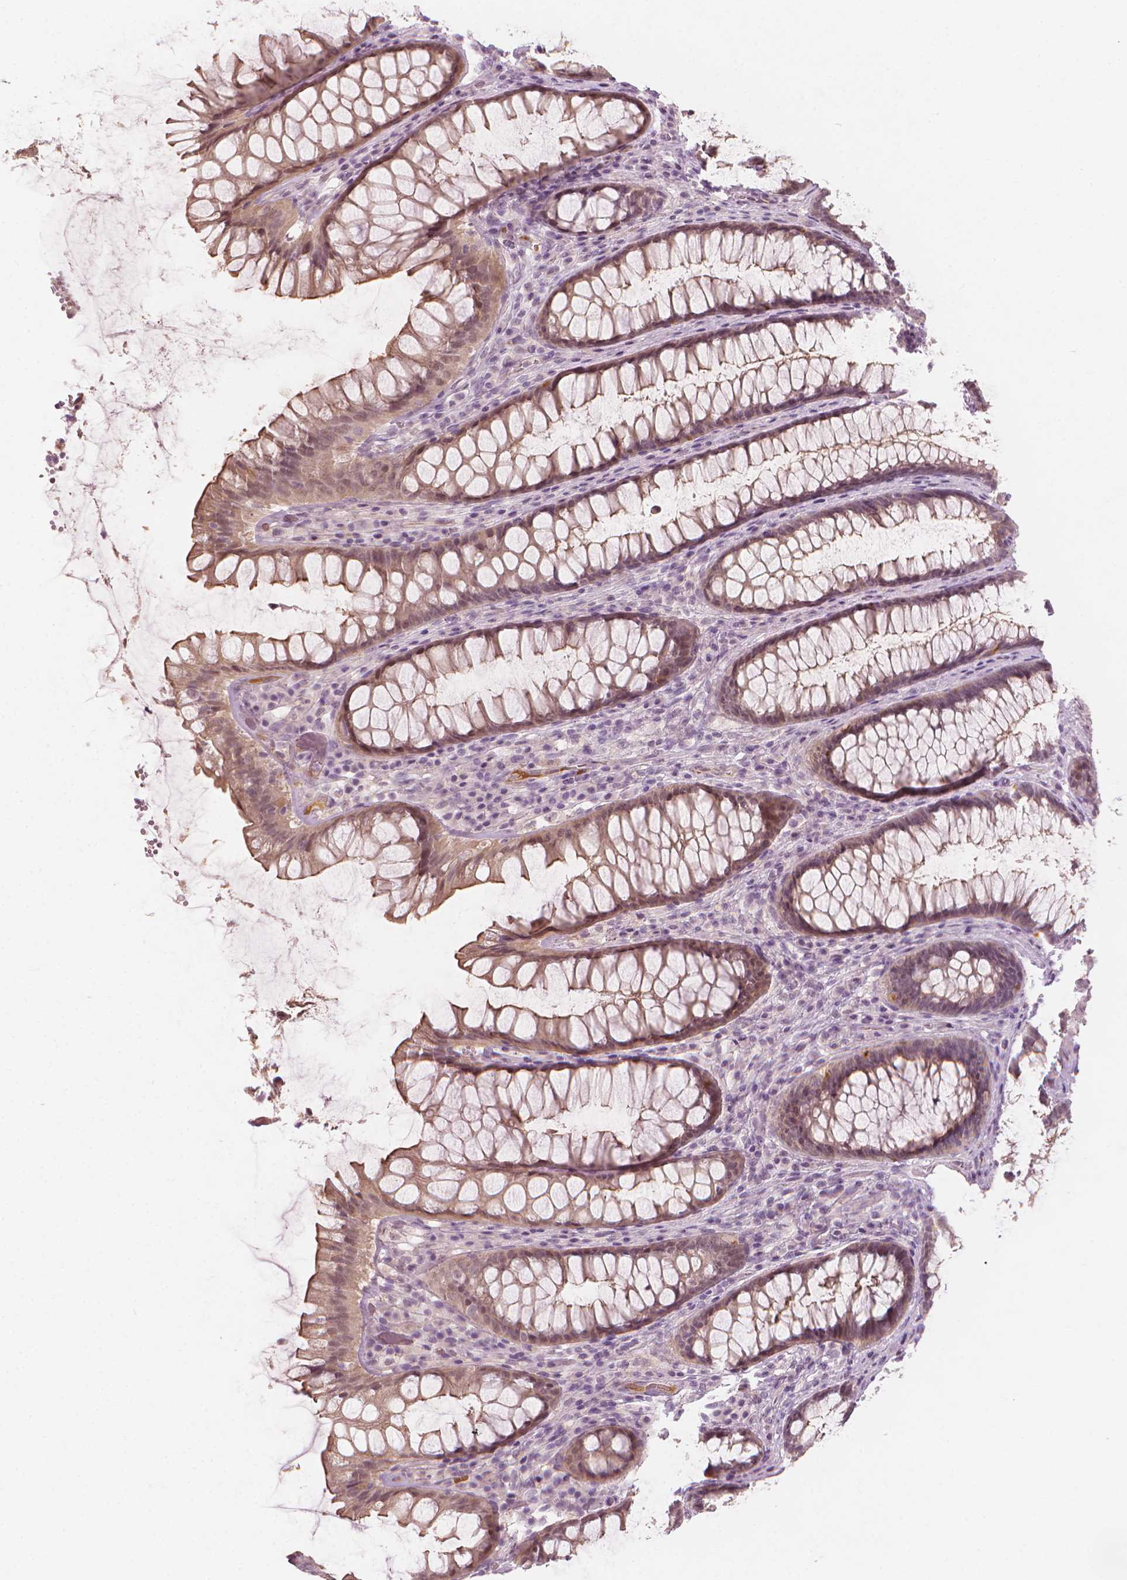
{"staining": {"intensity": "weak", "quantity": ">75%", "location": "cytoplasmic/membranous"}, "tissue": "rectum", "cell_type": "Glandular cells", "image_type": "normal", "snomed": [{"axis": "morphology", "description": "Normal tissue, NOS"}, {"axis": "topography", "description": "Rectum"}], "caption": "Immunohistochemical staining of benign human rectum shows low levels of weak cytoplasmic/membranous staining in about >75% of glandular cells.", "gene": "SAXO2", "patient": {"sex": "male", "age": 72}}